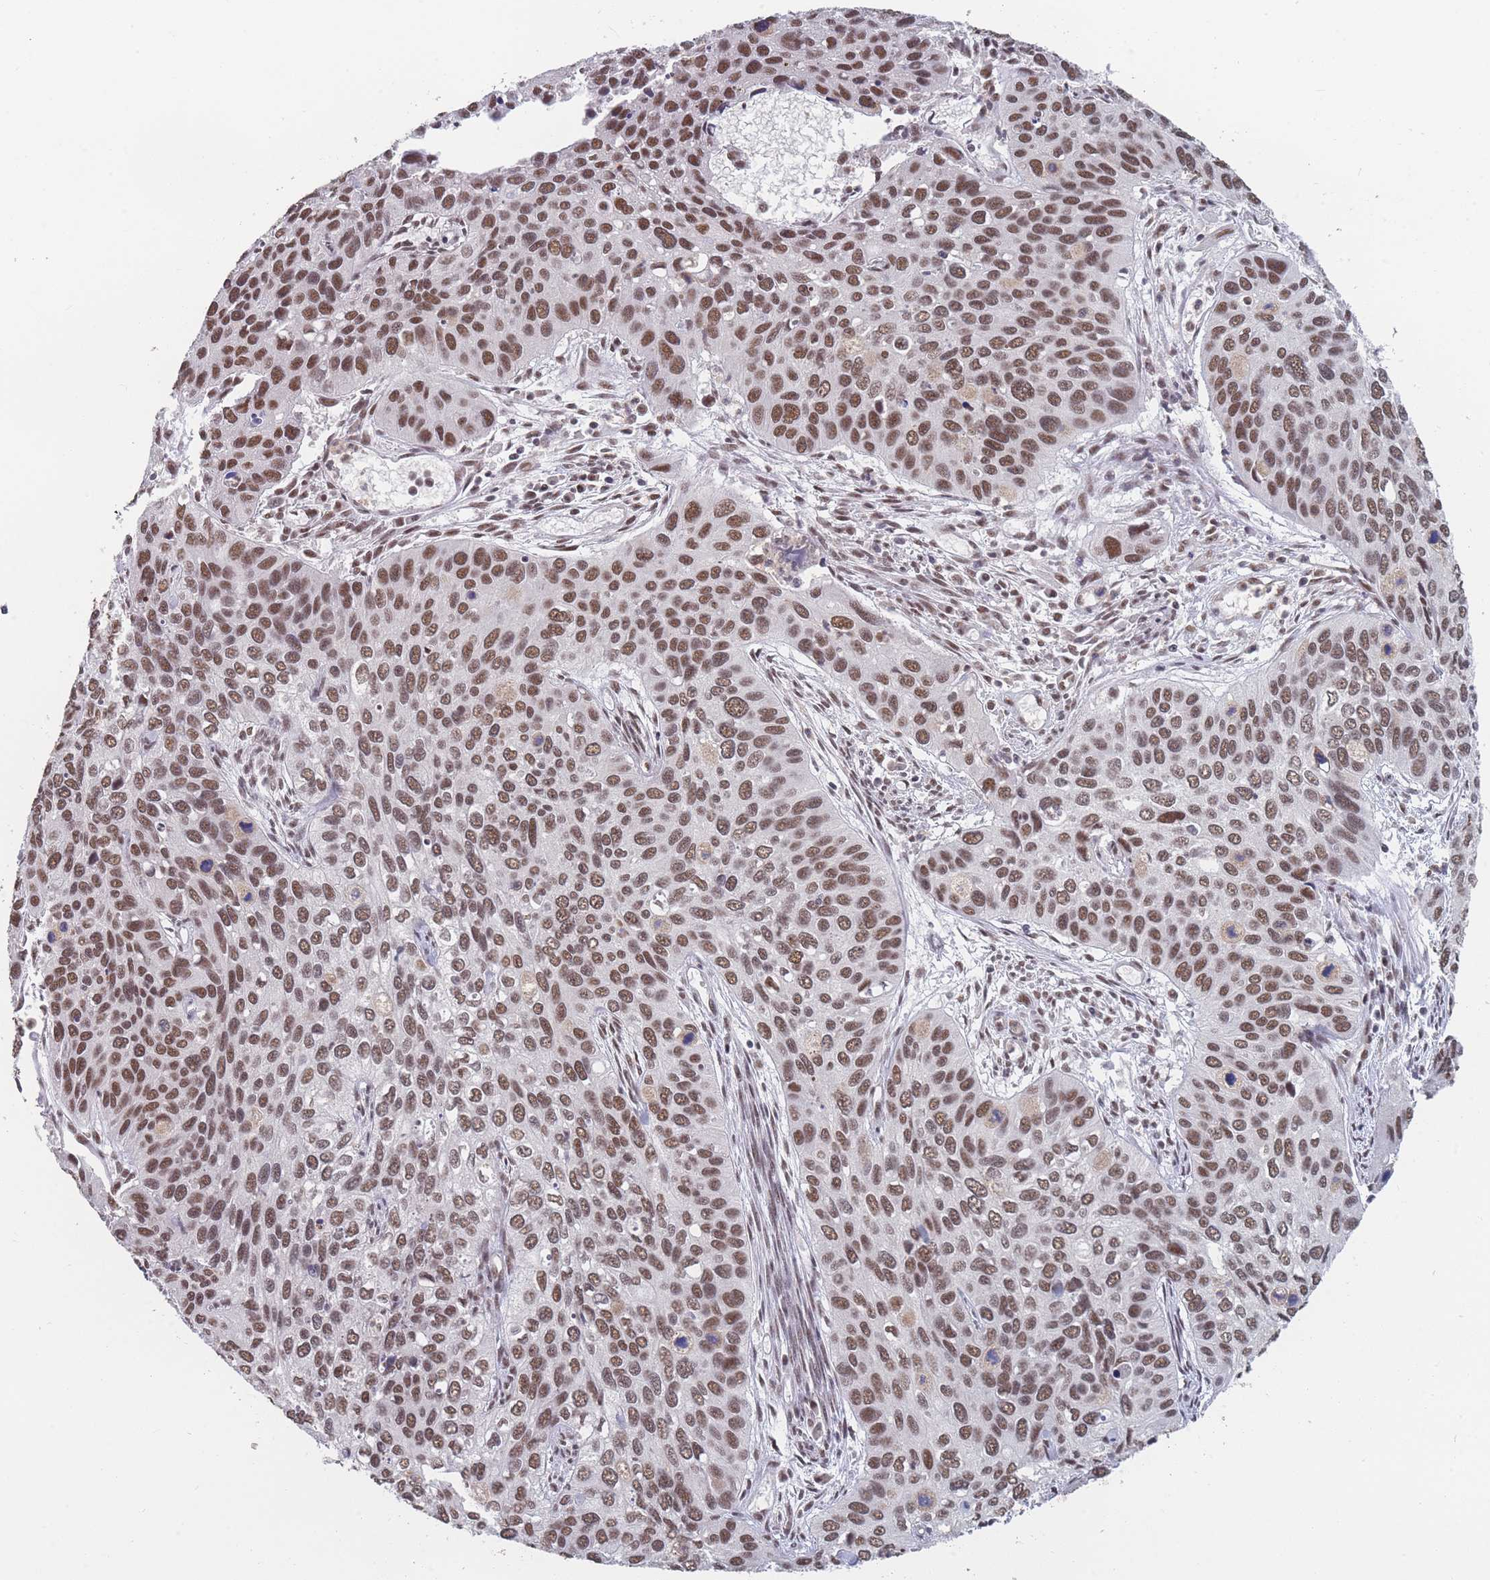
{"staining": {"intensity": "moderate", "quantity": ">75%", "location": "nuclear"}, "tissue": "cervical cancer", "cell_type": "Tumor cells", "image_type": "cancer", "snomed": [{"axis": "morphology", "description": "Squamous cell carcinoma, NOS"}, {"axis": "topography", "description": "Cervix"}], "caption": "Protein staining reveals moderate nuclear positivity in approximately >75% of tumor cells in cervical squamous cell carcinoma.", "gene": "SNRPA1", "patient": {"sex": "female", "age": 55}}